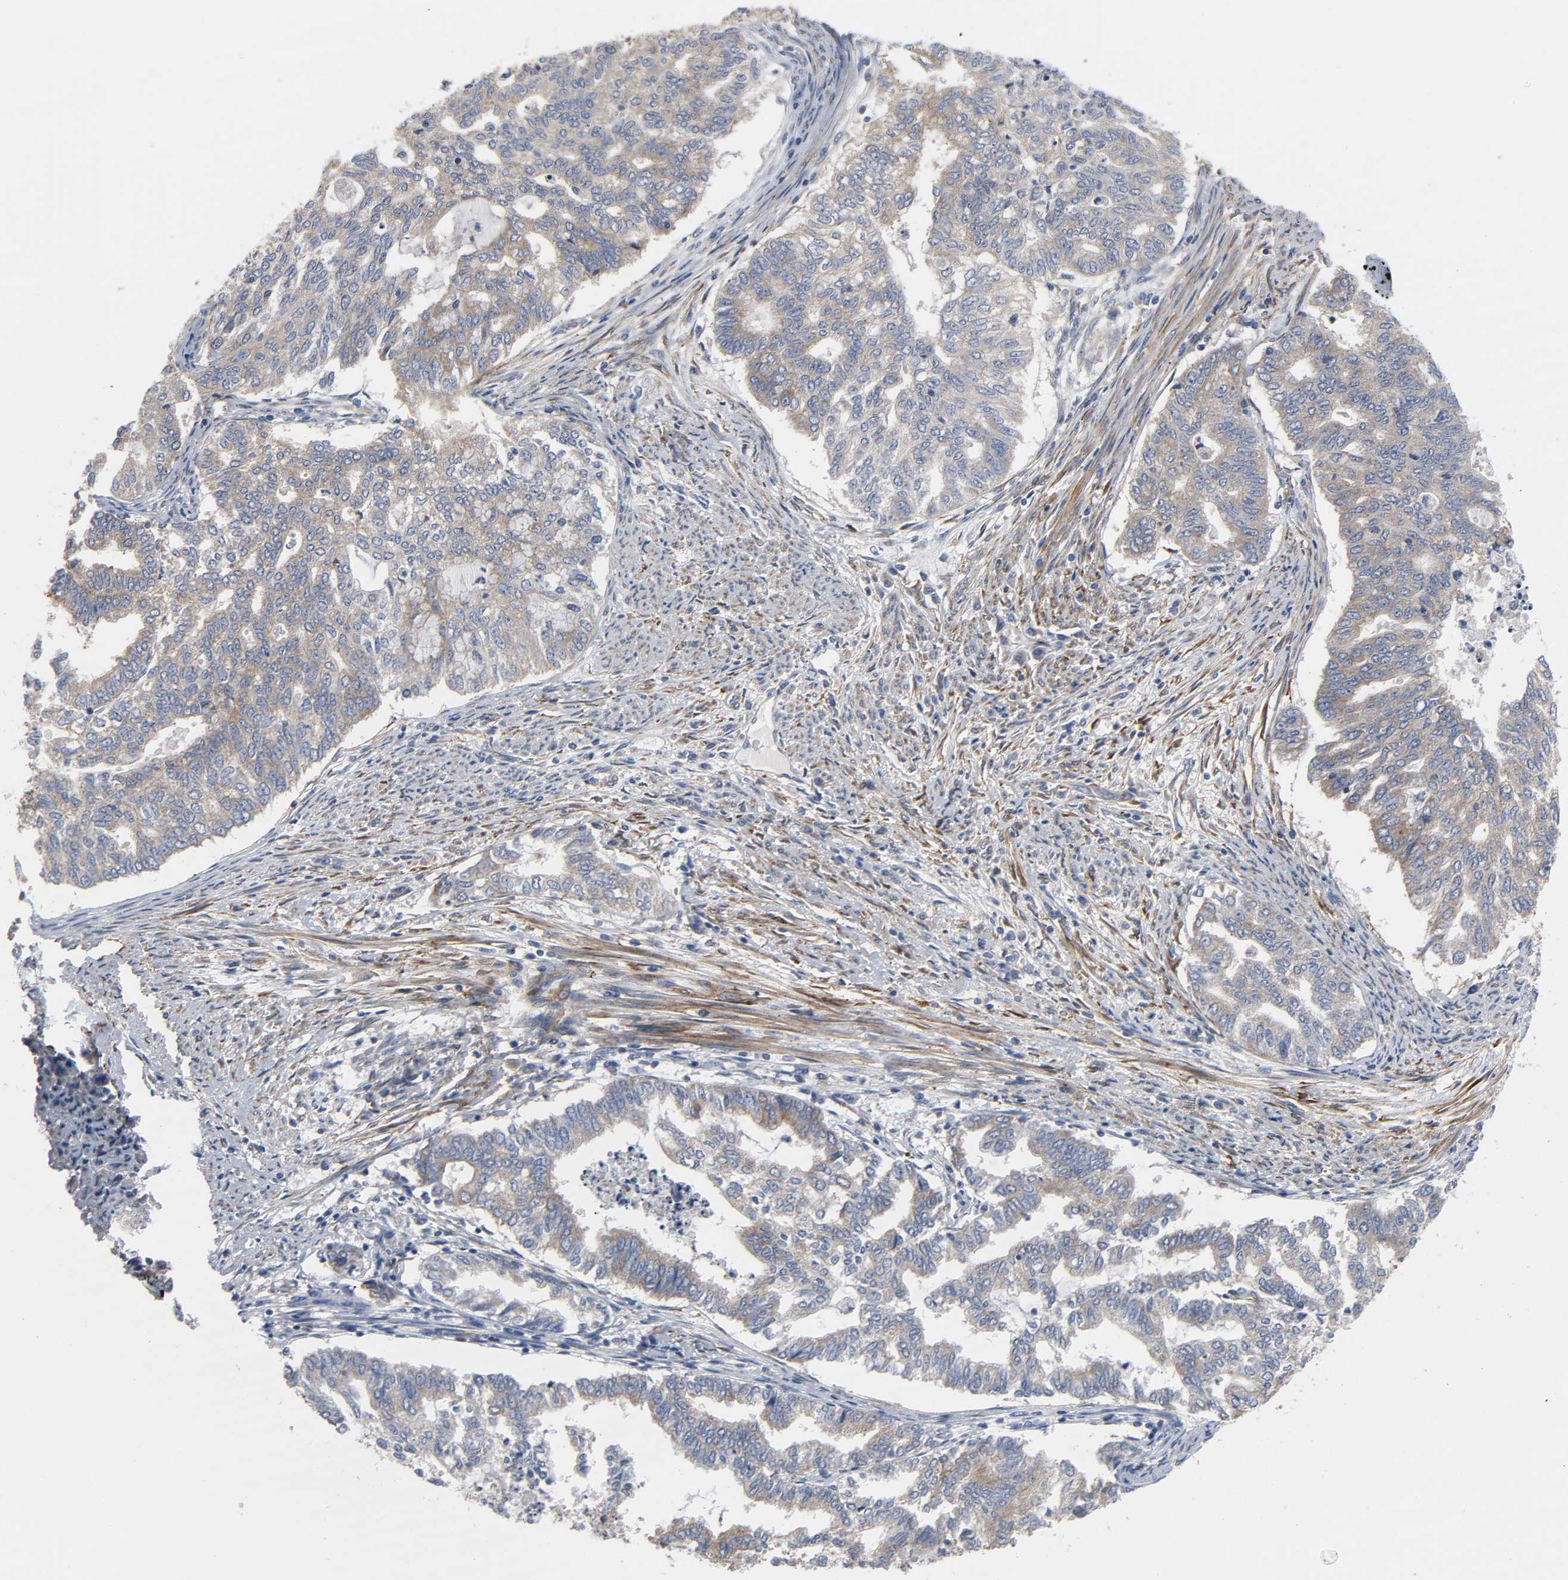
{"staining": {"intensity": "weak", "quantity": "25%-75%", "location": "cytoplasmic/membranous"}, "tissue": "endometrial cancer", "cell_type": "Tumor cells", "image_type": "cancer", "snomed": [{"axis": "morphology", "description": "Adenocarcinoma, NOS"}, {"axis": "topography", "description": "Endometrium"}], "caption": "The micrograph reveals staining of endometrial cancer, revealing weak cytoplasmic/membranous protein positivity (brown color) within tumor cells. The protein of interest is stained brown, and the nuclei are stained in blue (DAB IHC with brightfield microscopy, high magnification).", "gene": "ARHGAP1", "patient": {"sex": "female", "age": 79}}